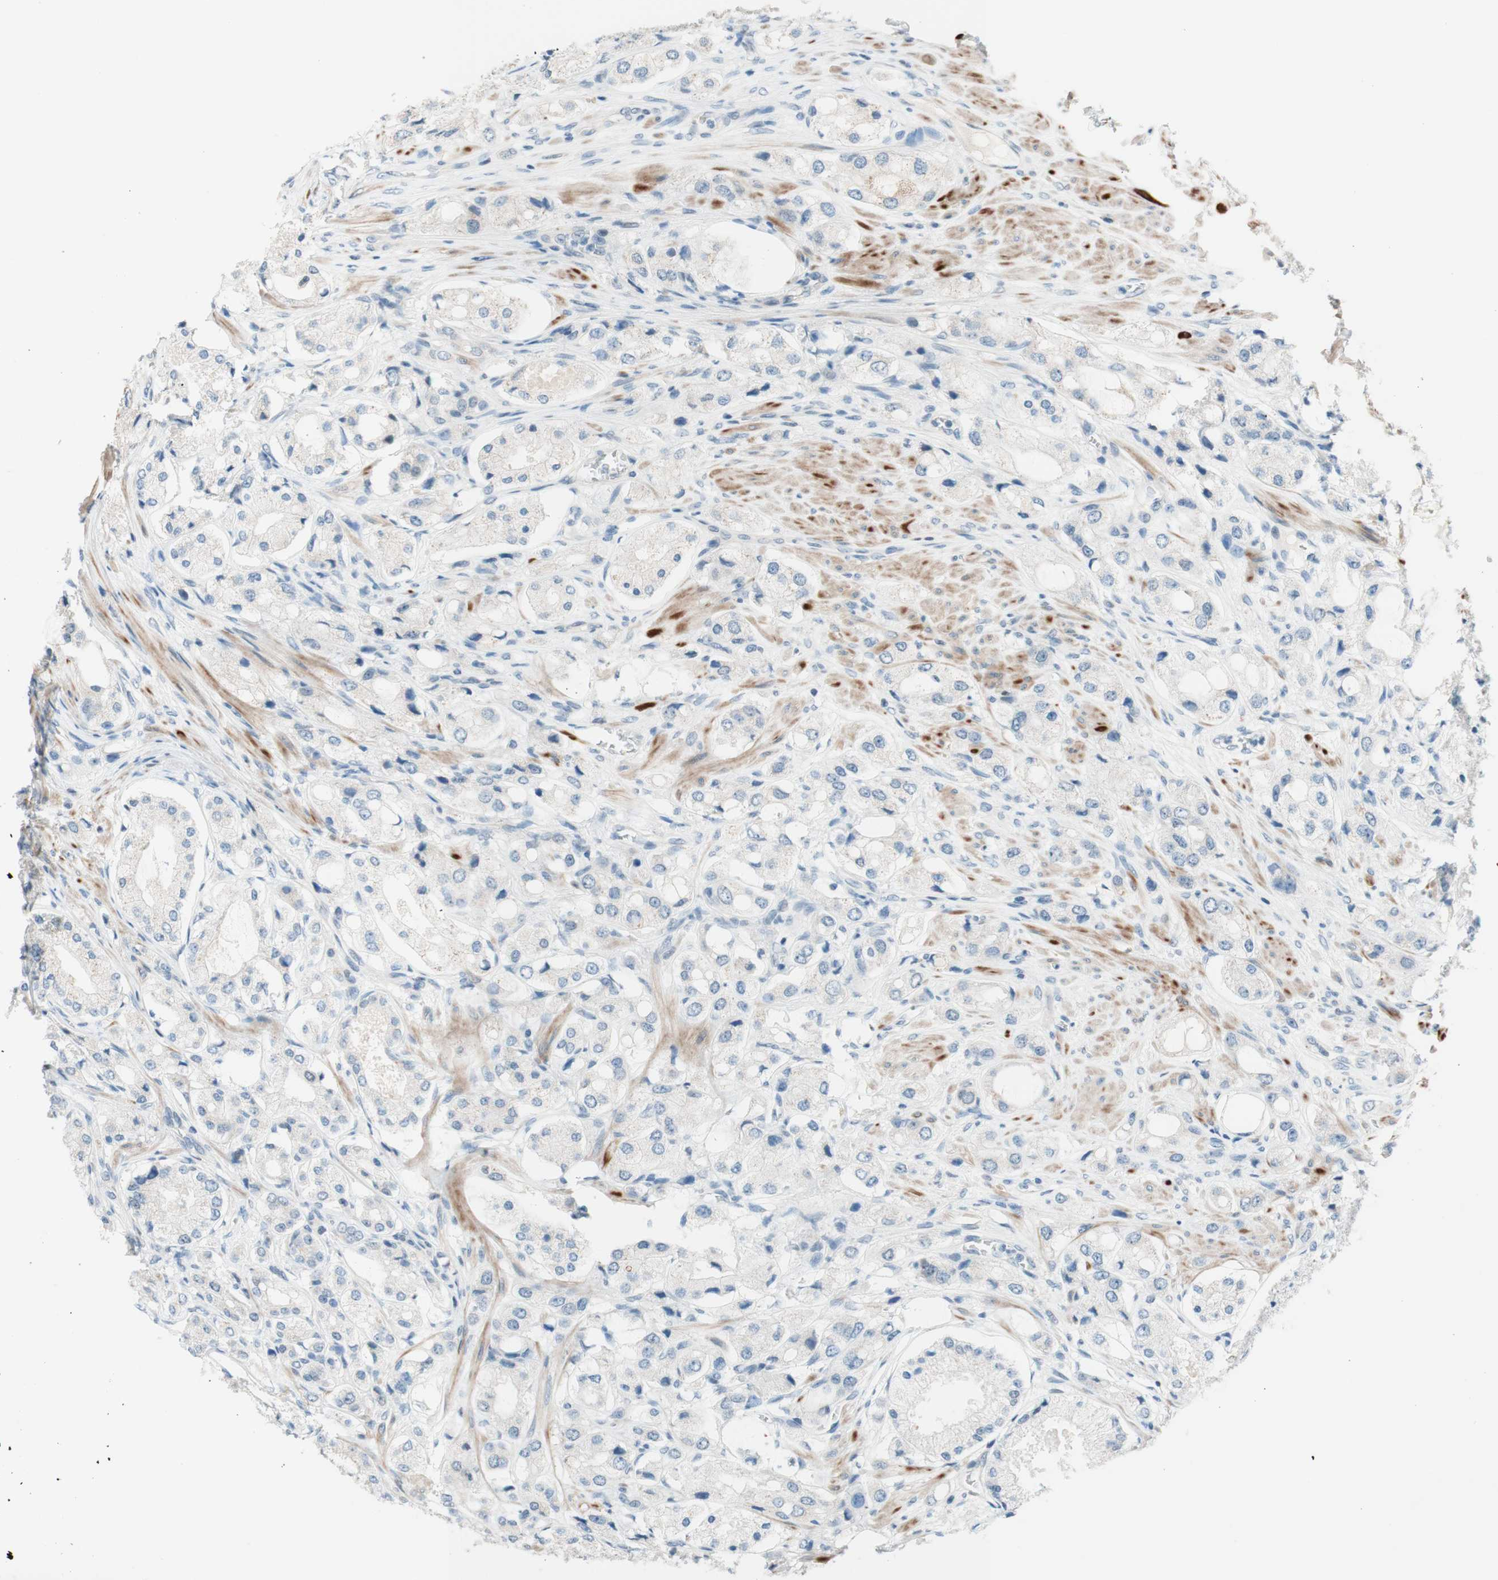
{"staining": {"intensity": "negative", "quantity": "none", "location": "none"}, "tissue": "prostate cancer", "cell_type": "Tumor cells", "image_type": "cancer", "snomed": [{"axis": "morphology", "description": "Adenocarcinoma, High grade"}, {"axis": "topography", "description": "Prostate"}], "caption": "The immunohistochemistry (IHC) micrograph has no significant positivity in tumor cells of adenocarcinoma (high-grade) (prostate) tissue.", "gene": "JPH1", "patient": {"sex": "male", "age": 65}}